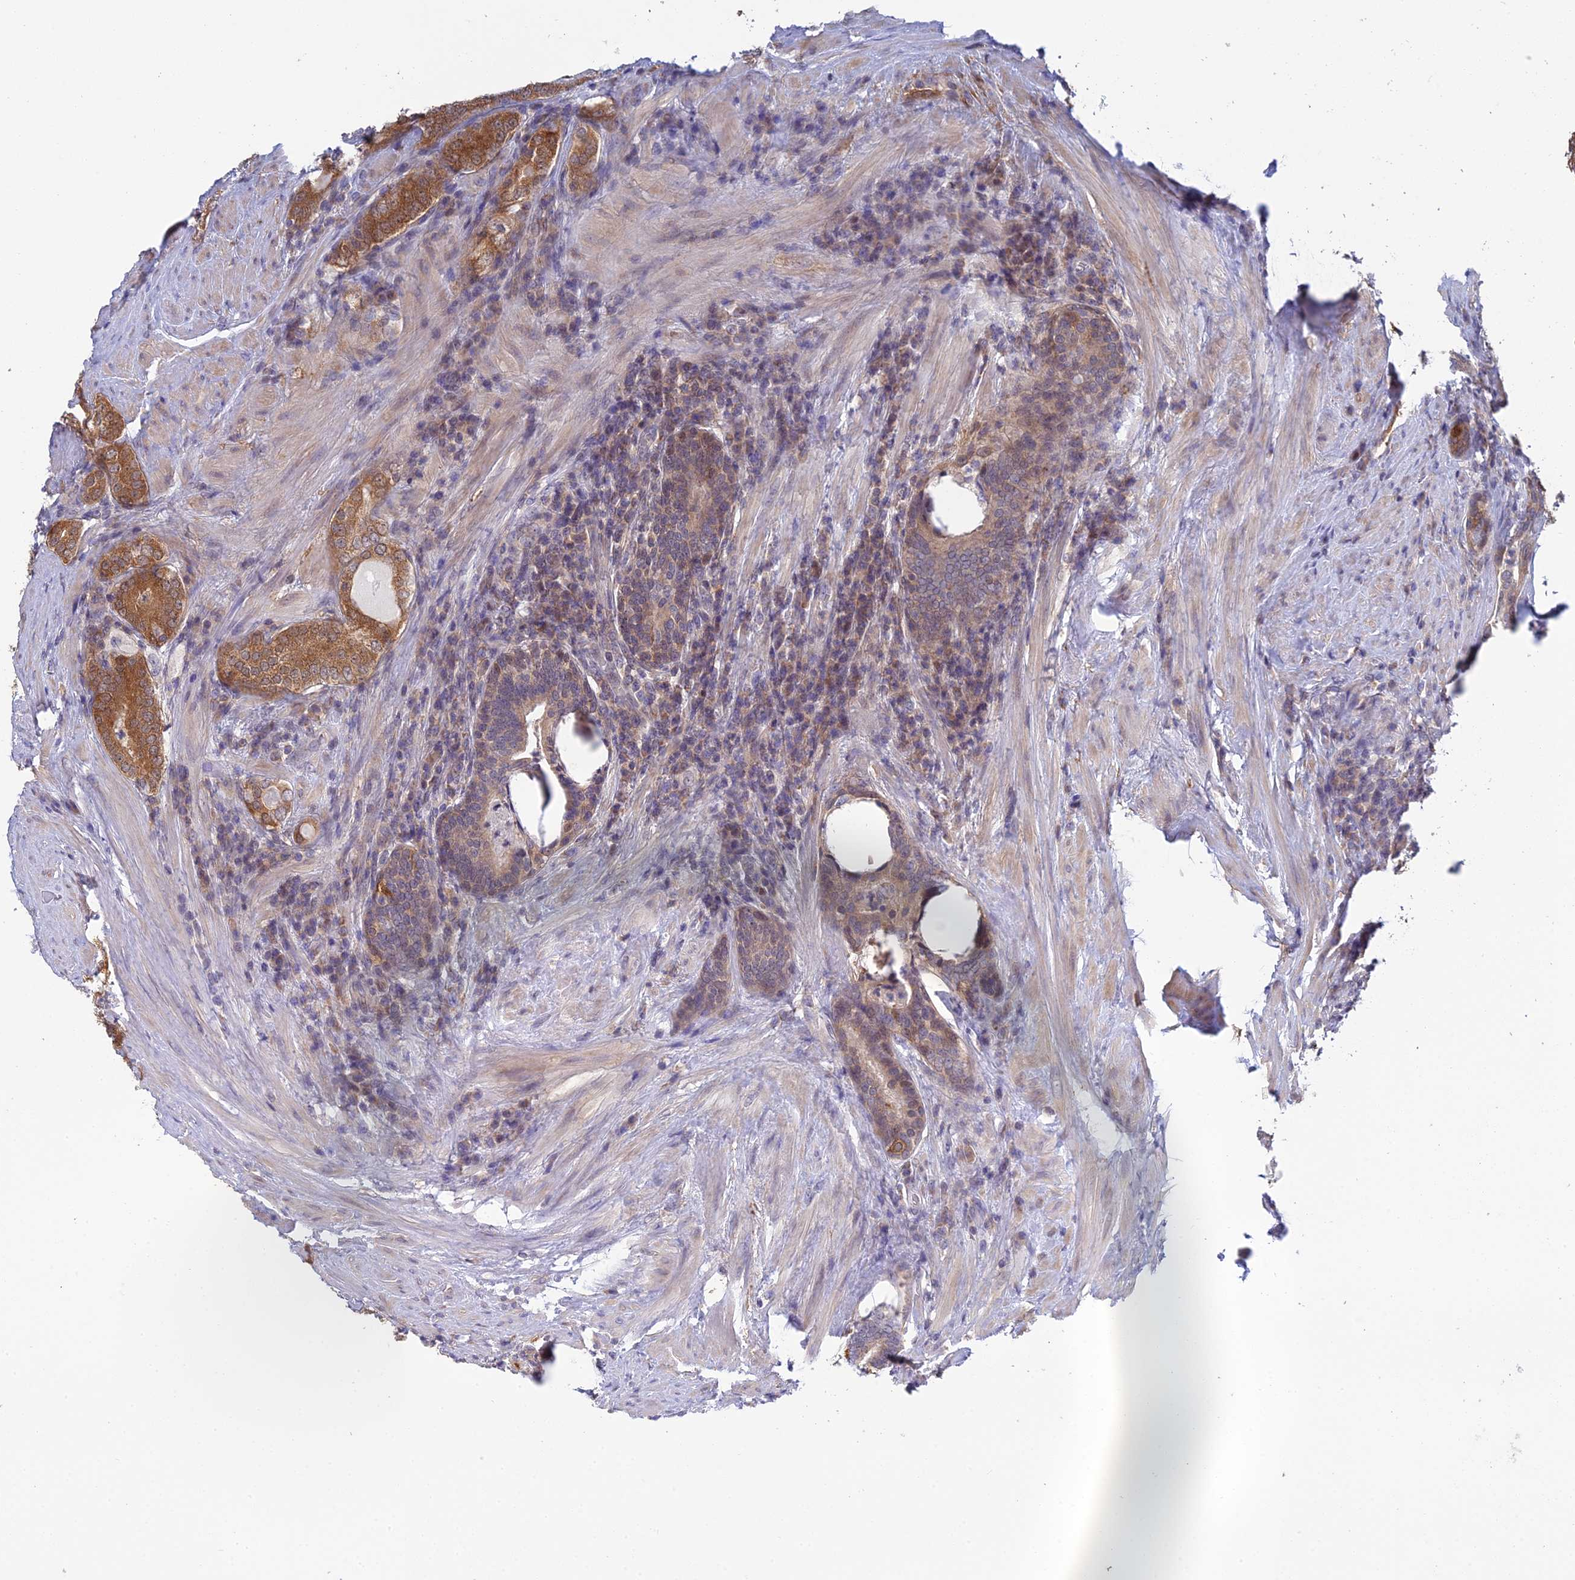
{"staining": {"intensity": "moderate", "quantity": ">75%", "location": "cytoplasmic/membranous"}, "tissue": "prostate cancer", "cell_type": "Tumor cells", "image_type": "cancer", "snomed": [{"axis": "morphology", "description": "Adenocarcinoma, Low grade"}, {"axis": "topography", "description": "Prostate"}], "caption": "Tumor cells reveal medium levels of moderate cytoplasmic/membranous positivity in approximately >75% of cells in prostate cancer.", "gene": "ELOA2", "patient": {"sex": "male", "age": 68}}